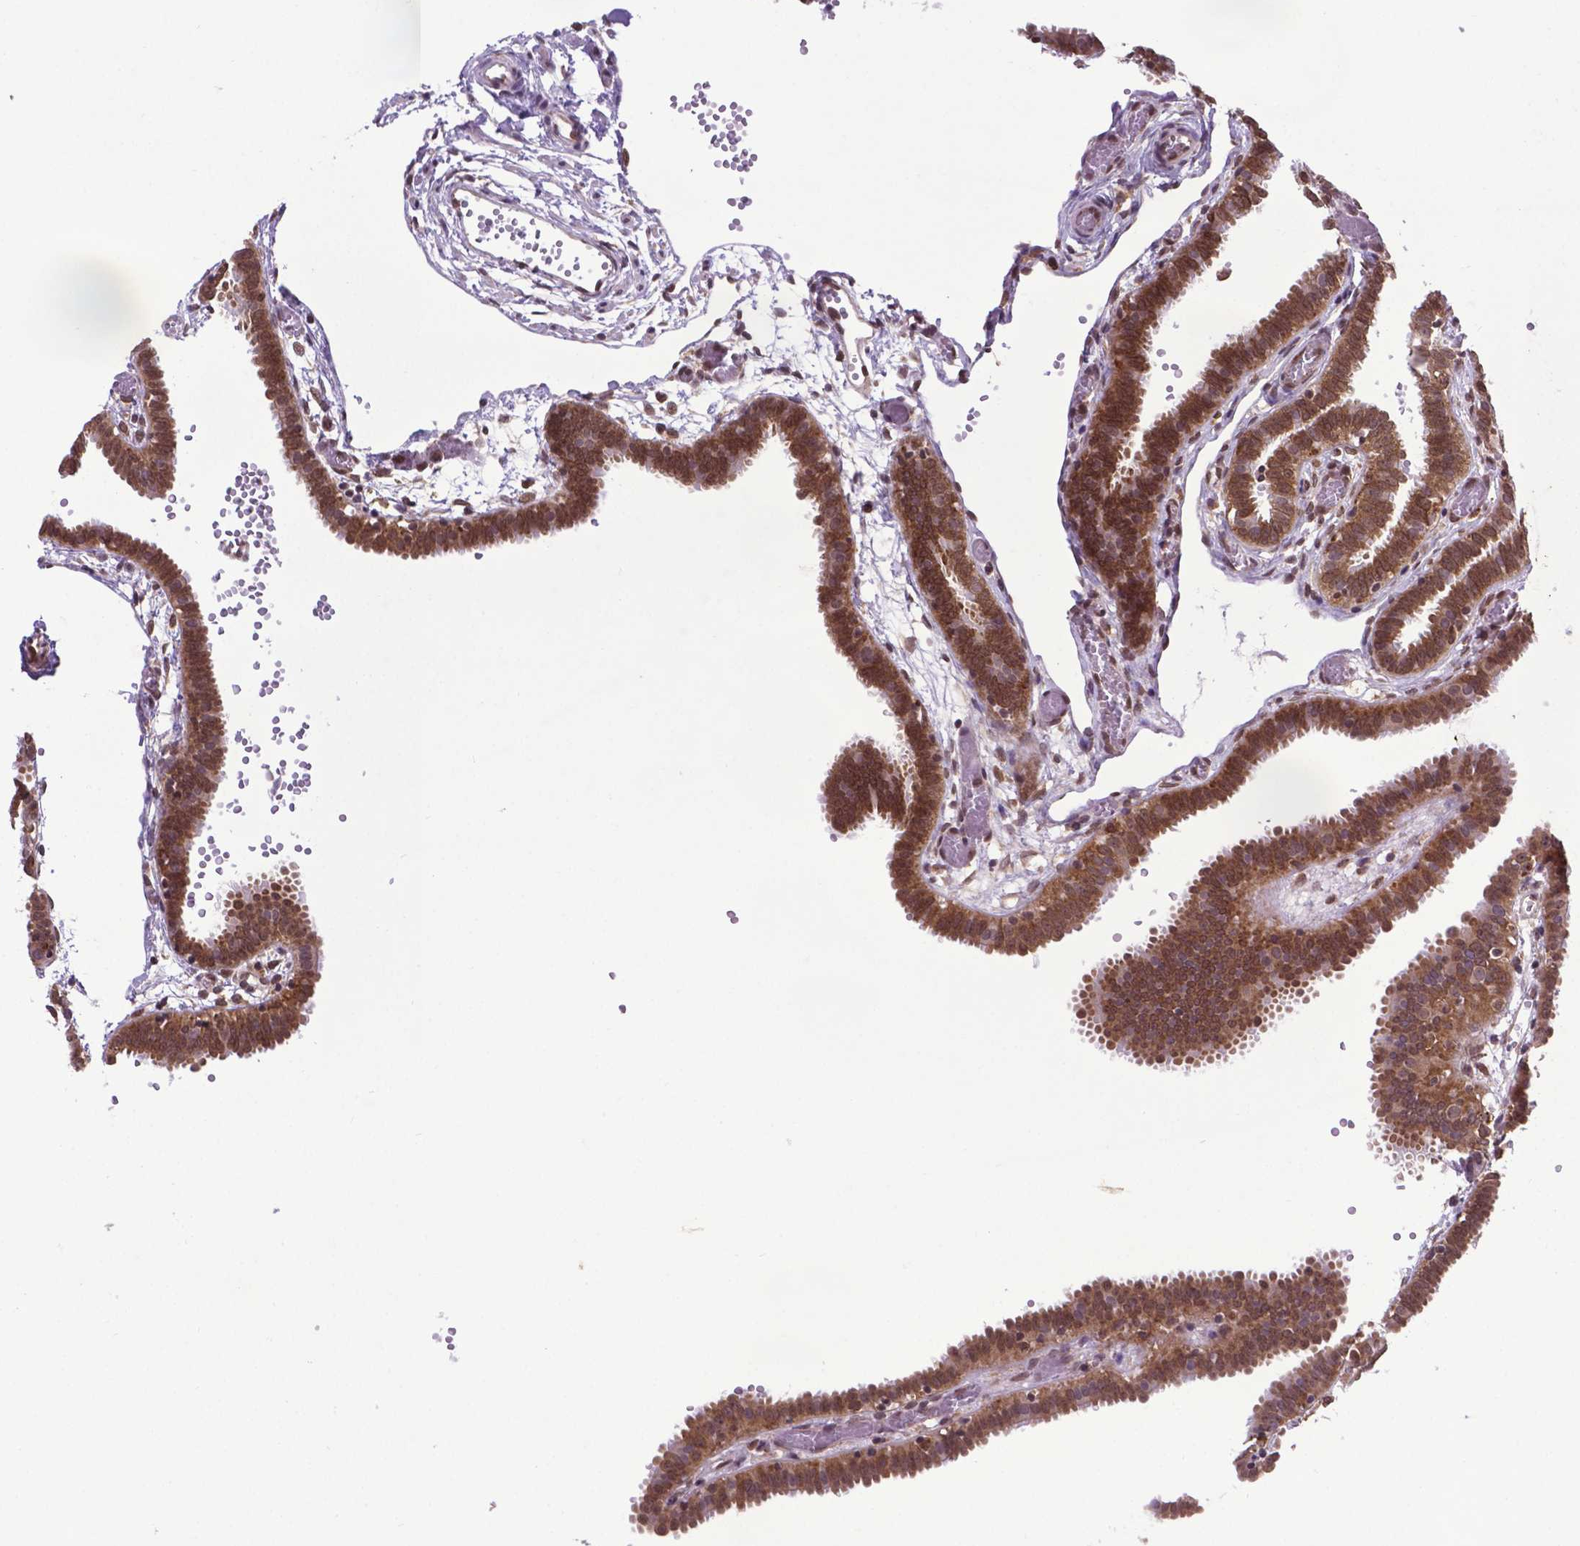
{"staining": {"intensity": "moderate", "quantity": "25%-75%", "location": "cytoplasmic/membranous"}, "tissue": "fallopian tube", "cell_type": "Glandular cells", "image_type": "normal", "snomed": [{"axis": "morphology", "description": "Normal tissue, NOS"}, {"axis": "topography", "description": "Fallopian tube"}], "caption": "The immunohistochemical stain highlights moderate cytoplasmic/membranous staining in glandular cells of normal fallopian tube.", "gene": "ENSG00000269590", "patient": {"sex": "female", "age": 37}}